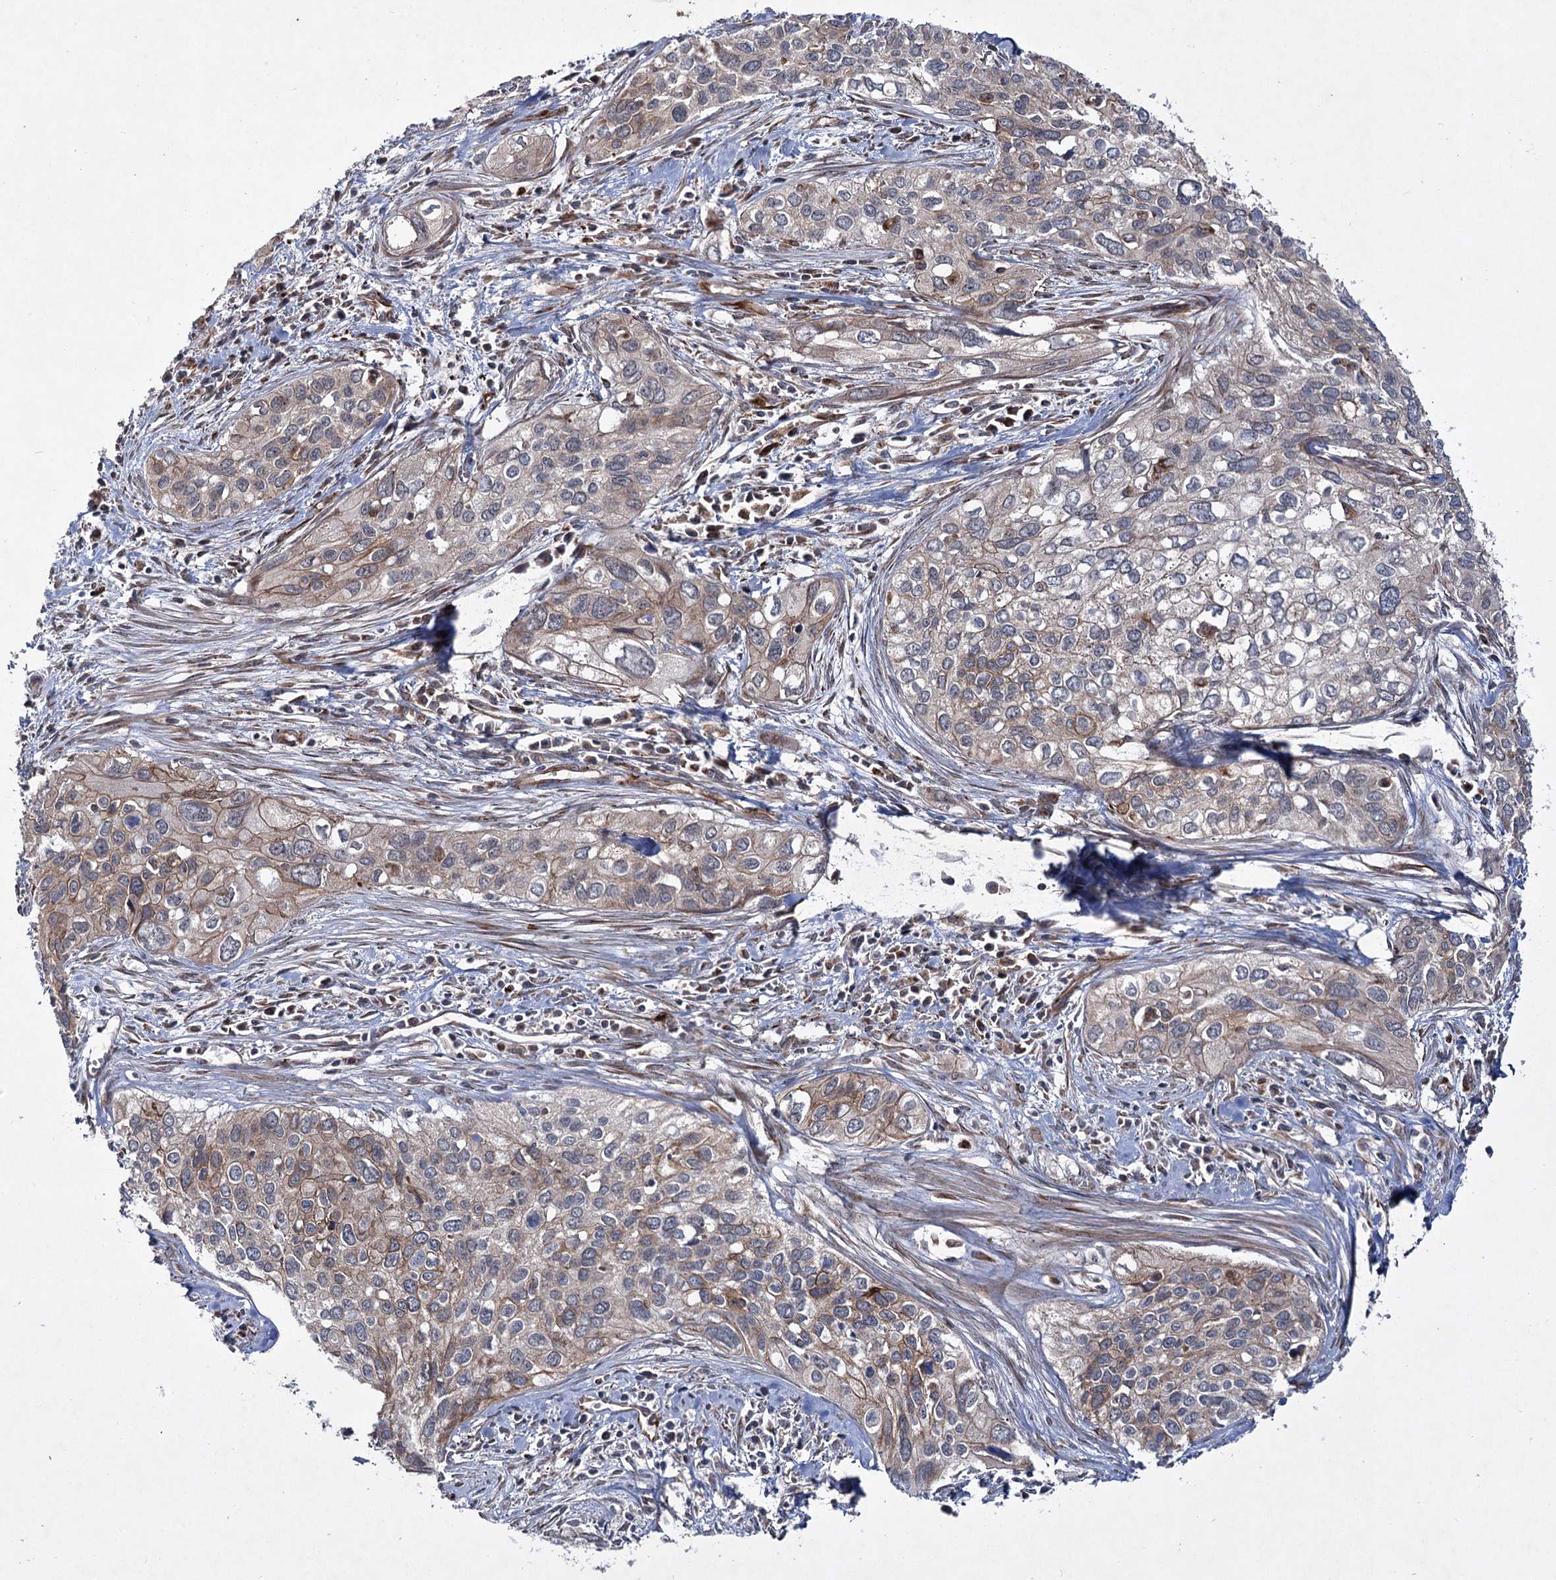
{"staining": {"intensity": "moderate", "quantity": "25%-75%", "location": "cytoplasmic/membranous"}, "tissue": "cervical cancer", "cell_type": "Tumor cells", "image_type": "cancer", "snomed": [{"axis": "morphology", "description": "Squamous cell carcinoma, NOS"}, {"axis": "topography", "description": "Cervix"}], "caption": "A medium amount of moderate cytoplasmic/membranous staining is identified in approximately 25%-75% of tumor cells in cervical cancer tissue. (Brightfield microscopy of DAB IHC at high magnification).", "gene": "DPEP2", "patient": {"sex": "female", "age": 55}}